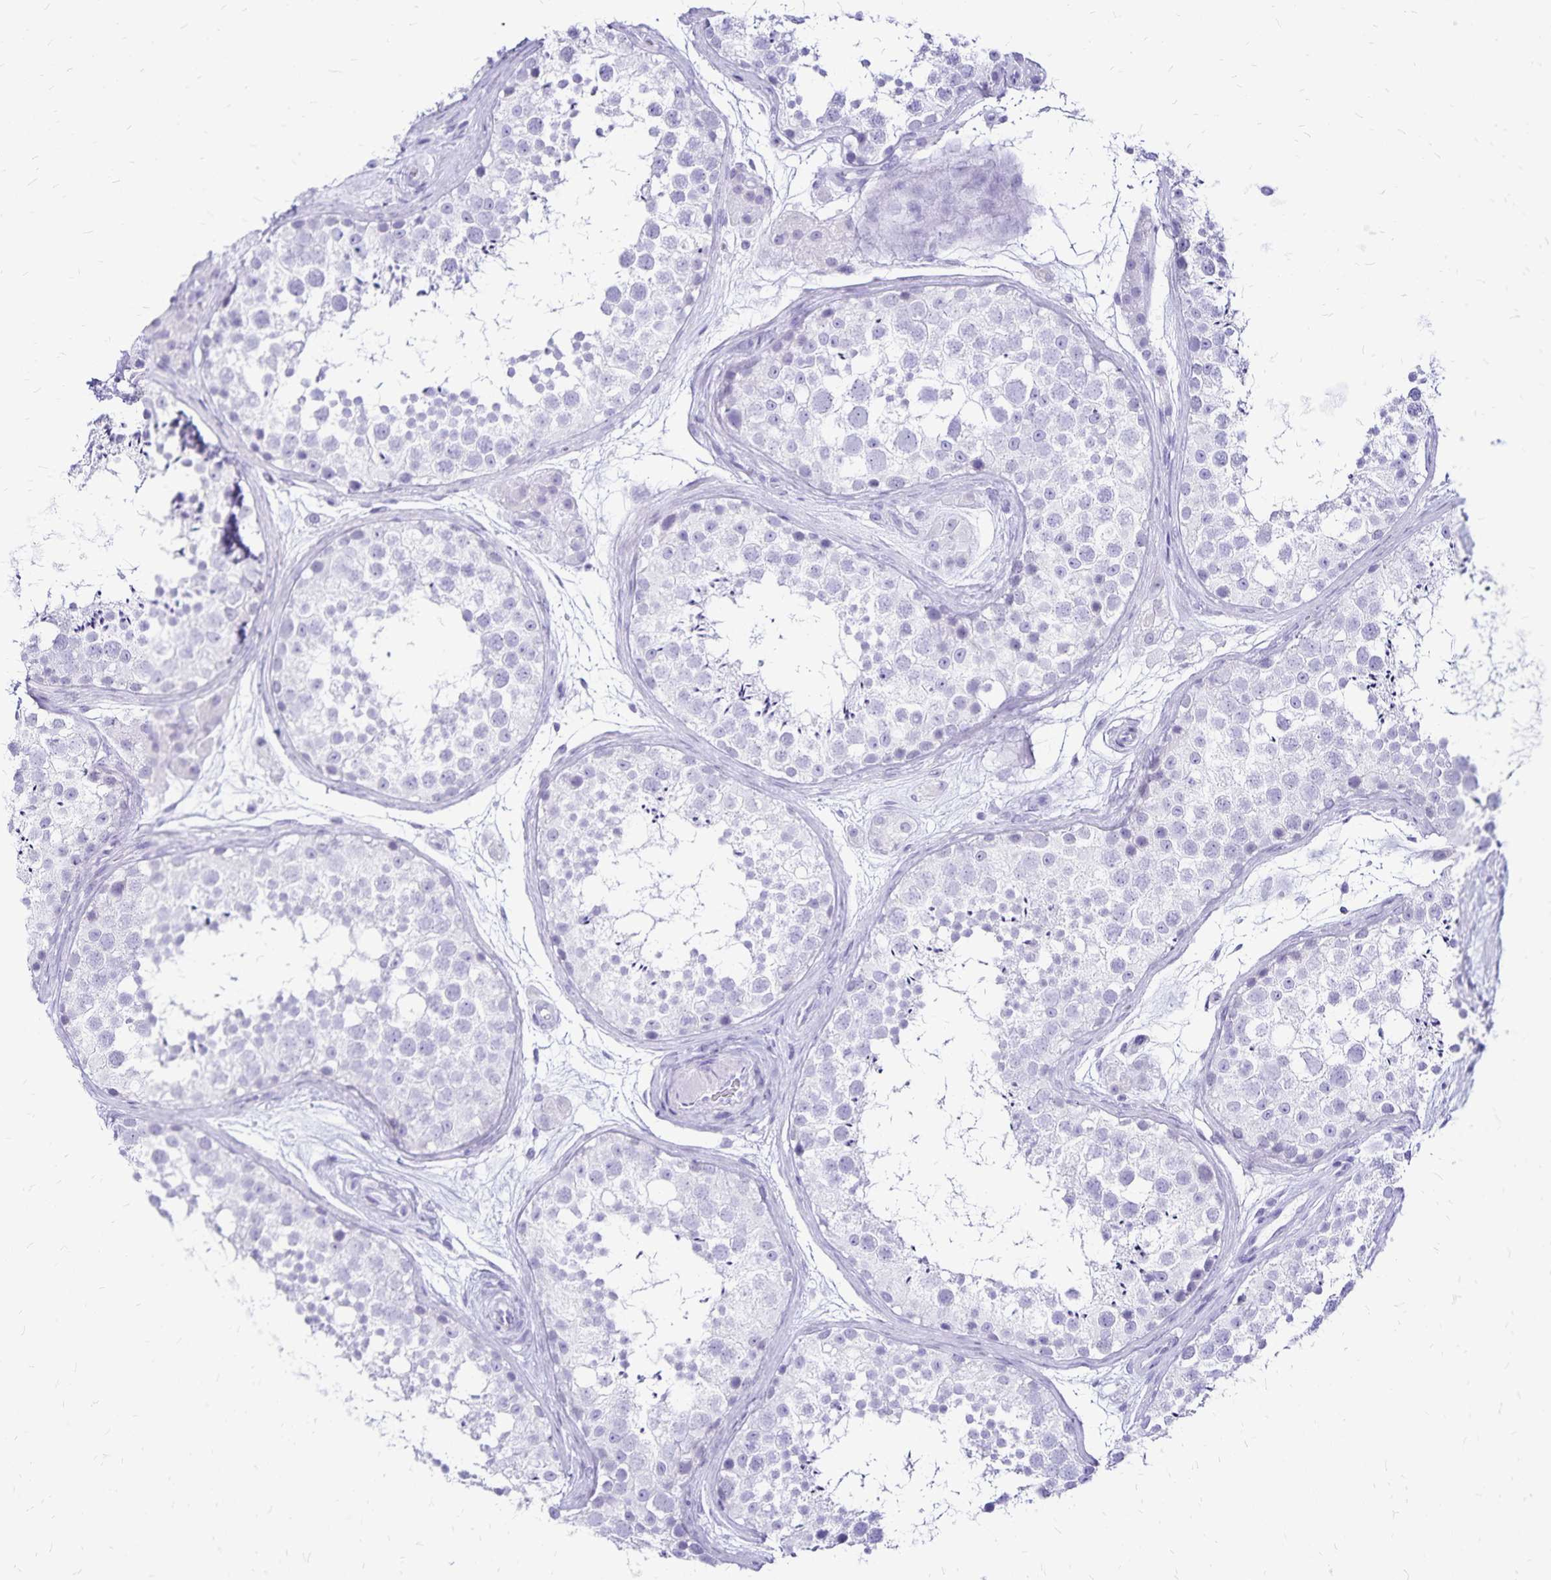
{"staining": {"intensity": "negative", "quantity": "none", "location": "none"}, "tissue": "testis", "cell_type": "Cells in seminiferous ducts", "image_type": "normal", "snomed": [{"axis": "morphology", "description": "Normal tissue, NOS"}, {"axis": "topography", "description": "Testis"}], "caption": "Testis was stained to show a protein in brown. There is no significant expression in cells in seminiferous ducts. (DAB immunohistochemistry (IHC) with hematoxylin counter stain).", "gene": "LIN28B", "patient": {"sex": "male", "age": 41}}